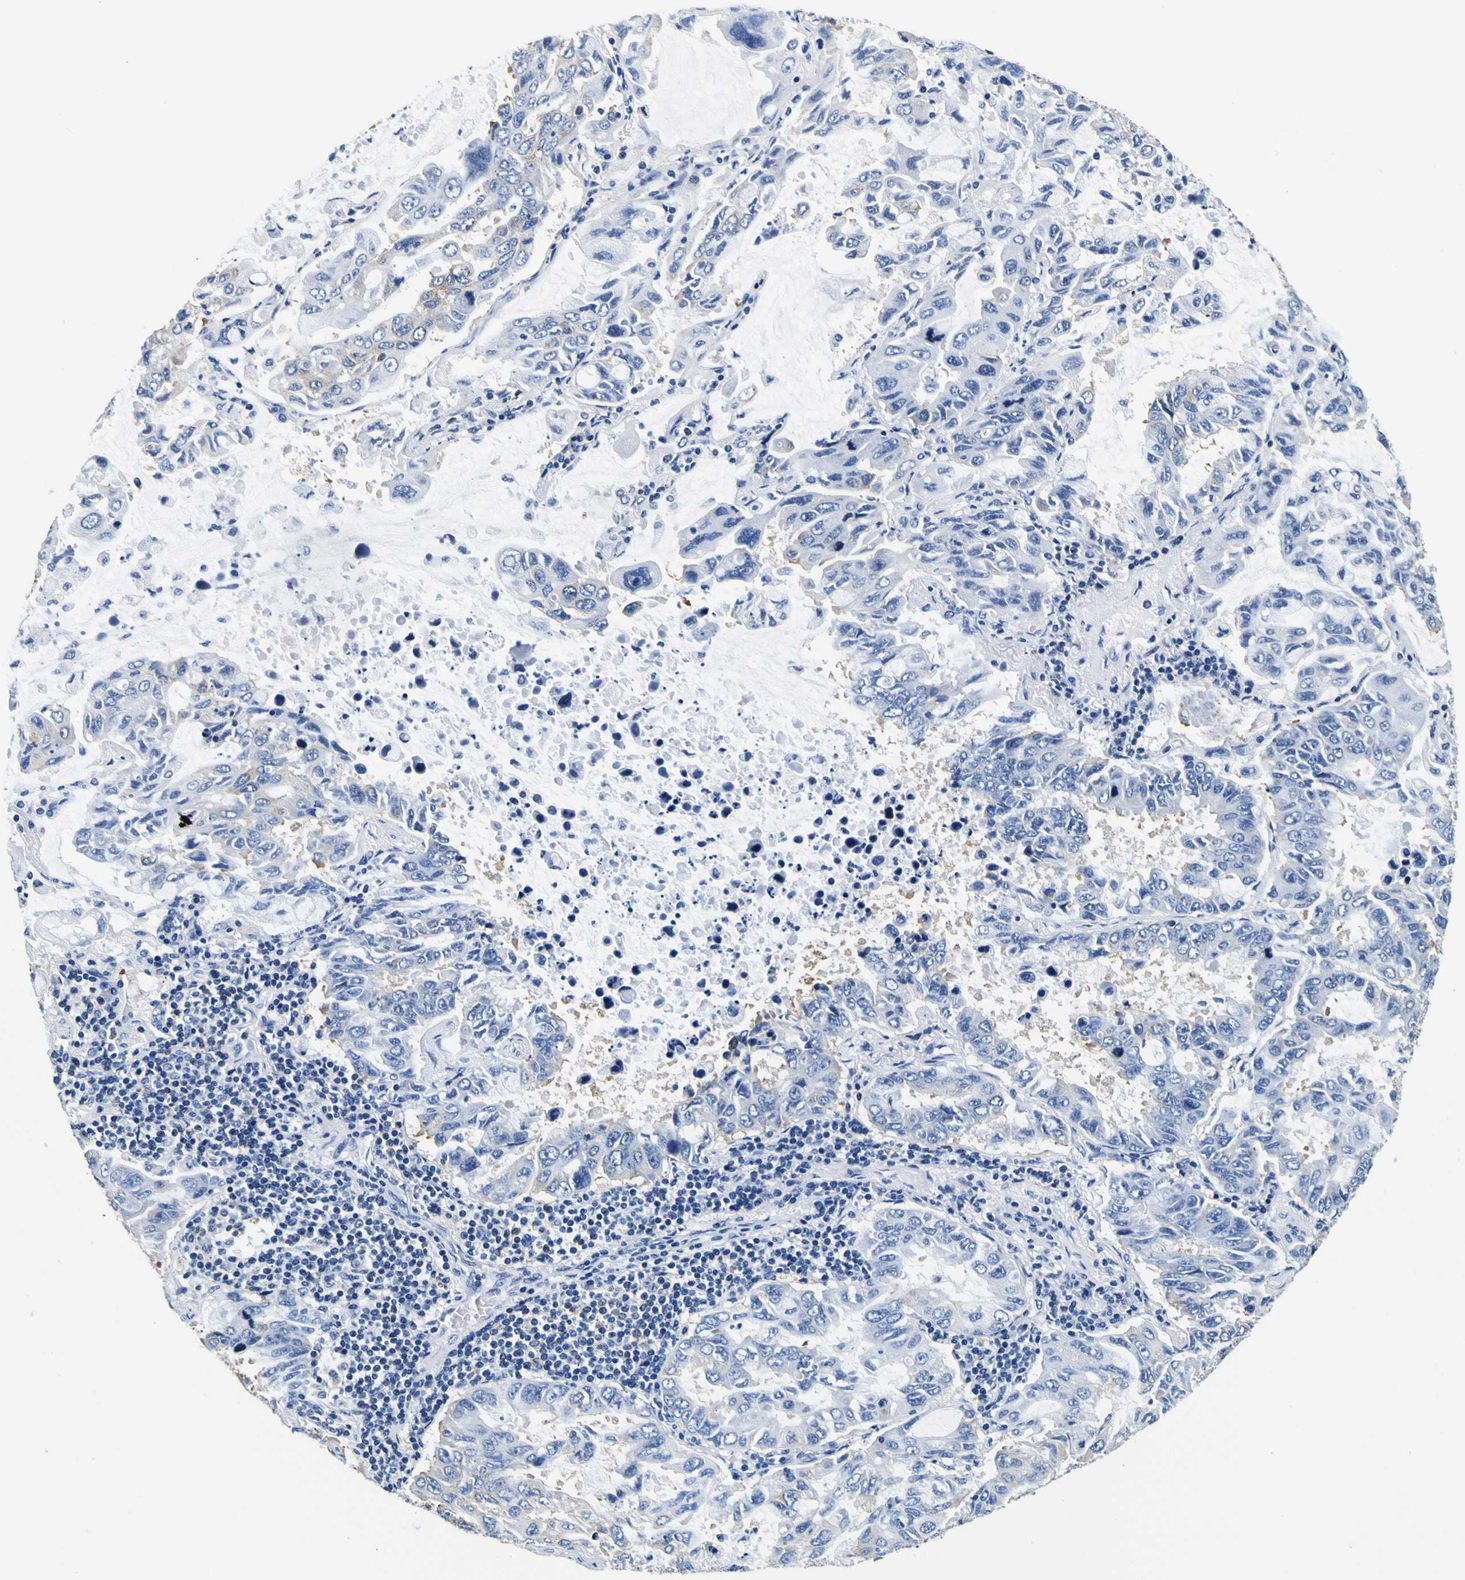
{"staining": {"intensity": "weak", "quantity": "<25%", "location": "cytoplasmic/membranous"}, "tissue": "lung cancer", "cell_type": "Tumor cells", "image_type": "cancer", "snomed": [{"axis": "morphology", "description": "Adenocarcinoma, NOS"}, {"axis": "topography", "description": "Lung"}], "caption": "IHC micrograph of neoplastic tissue: adenocarcinoma (lung) stained with DAB exhibits no significant protein staining in tumor cells.", "gene": "TUBA1B", "patient": {"sex": "male", "age": 64}}